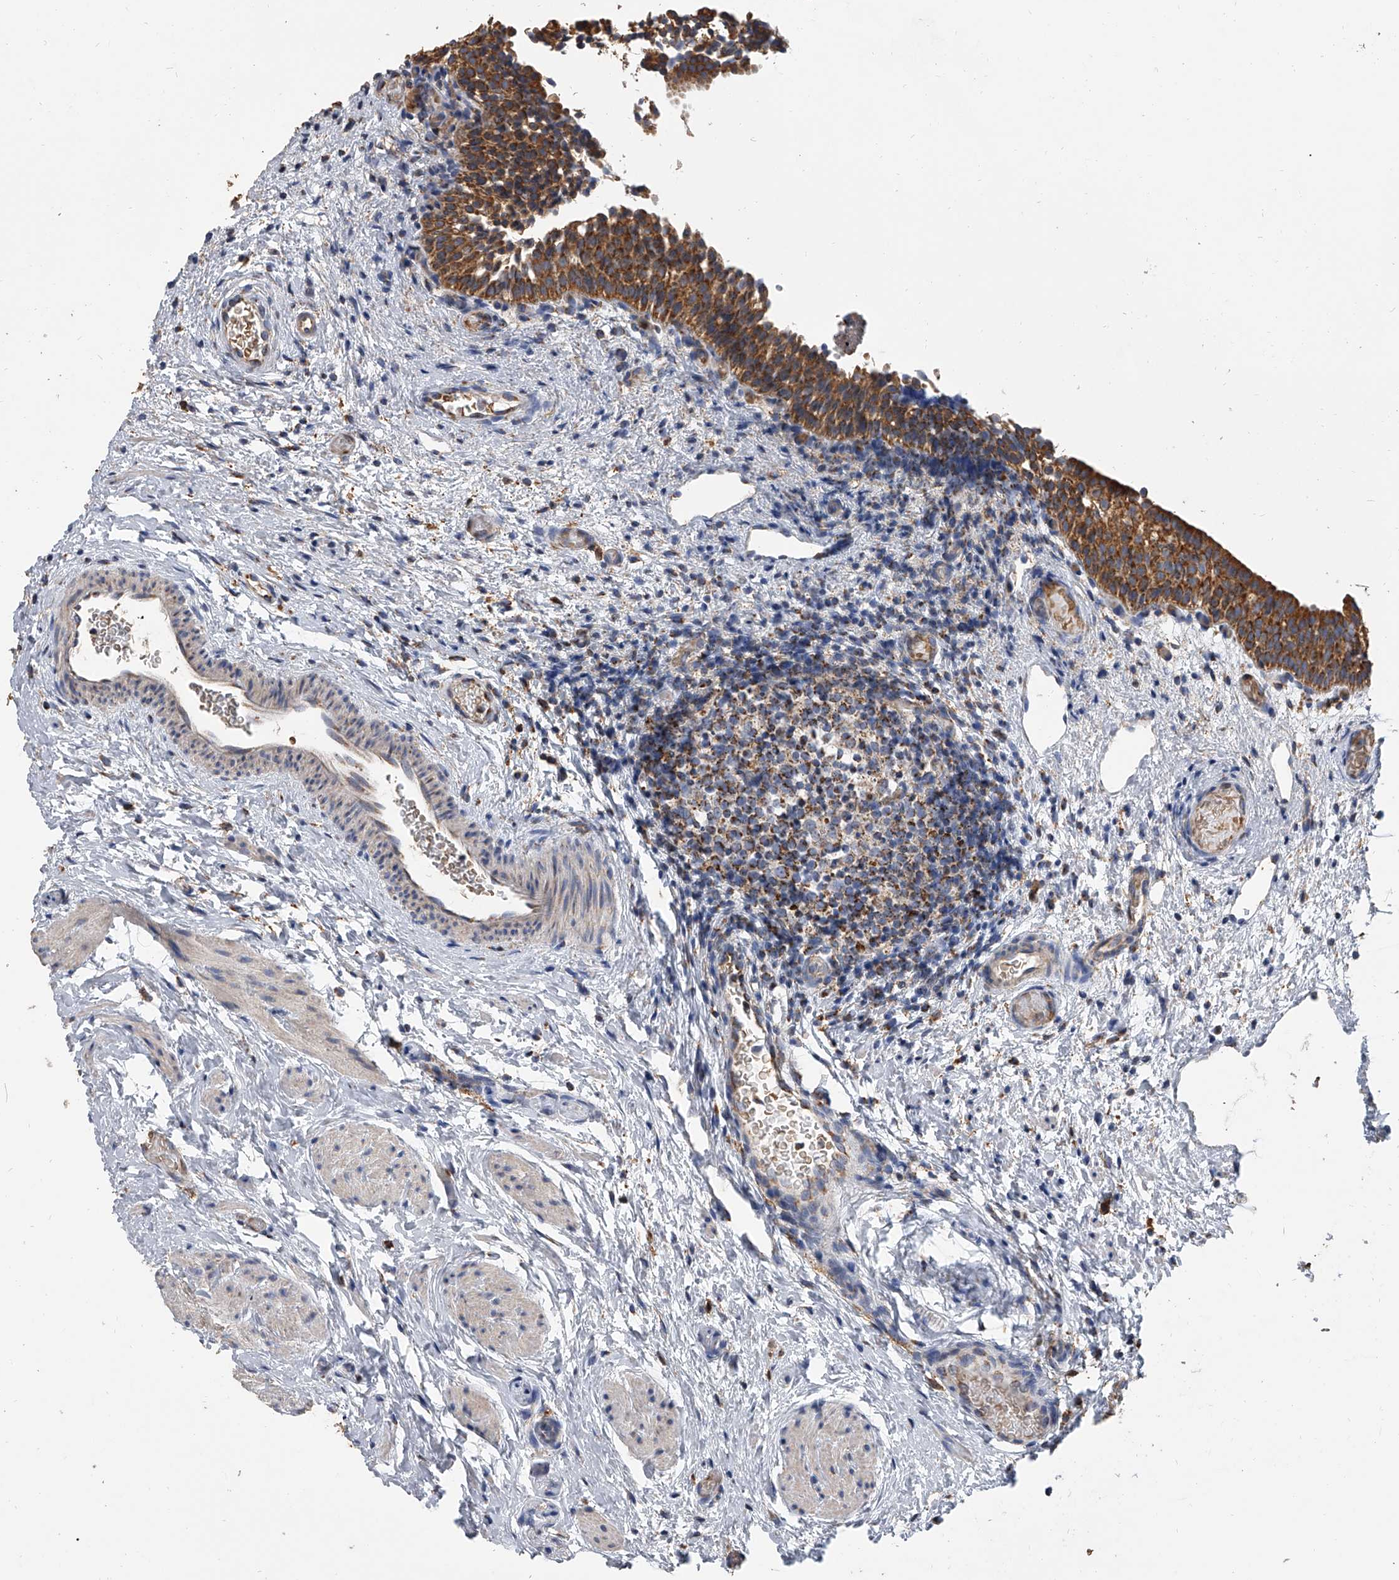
{"staining": {"intensity": "strong", "quantity": ">75%", "location": "cytoplasmic/membranous"}, "tissue": "urinary bladder", "cell_type": "Urothelial cells", "image_type": "normal", "snomed": [{"axis": "morphology", "description": "Normal tissue, NOS"}, {"axis": "topography", "description": "Urinary bladder"}], "caption": "Strong cytoplasmic/membranous staining for a protein is present in about >75% of urothelial cells of benign urinary bladder using IHC.", "gene": "MRPL28", "patient": {"sex": "male", "age": 1}}